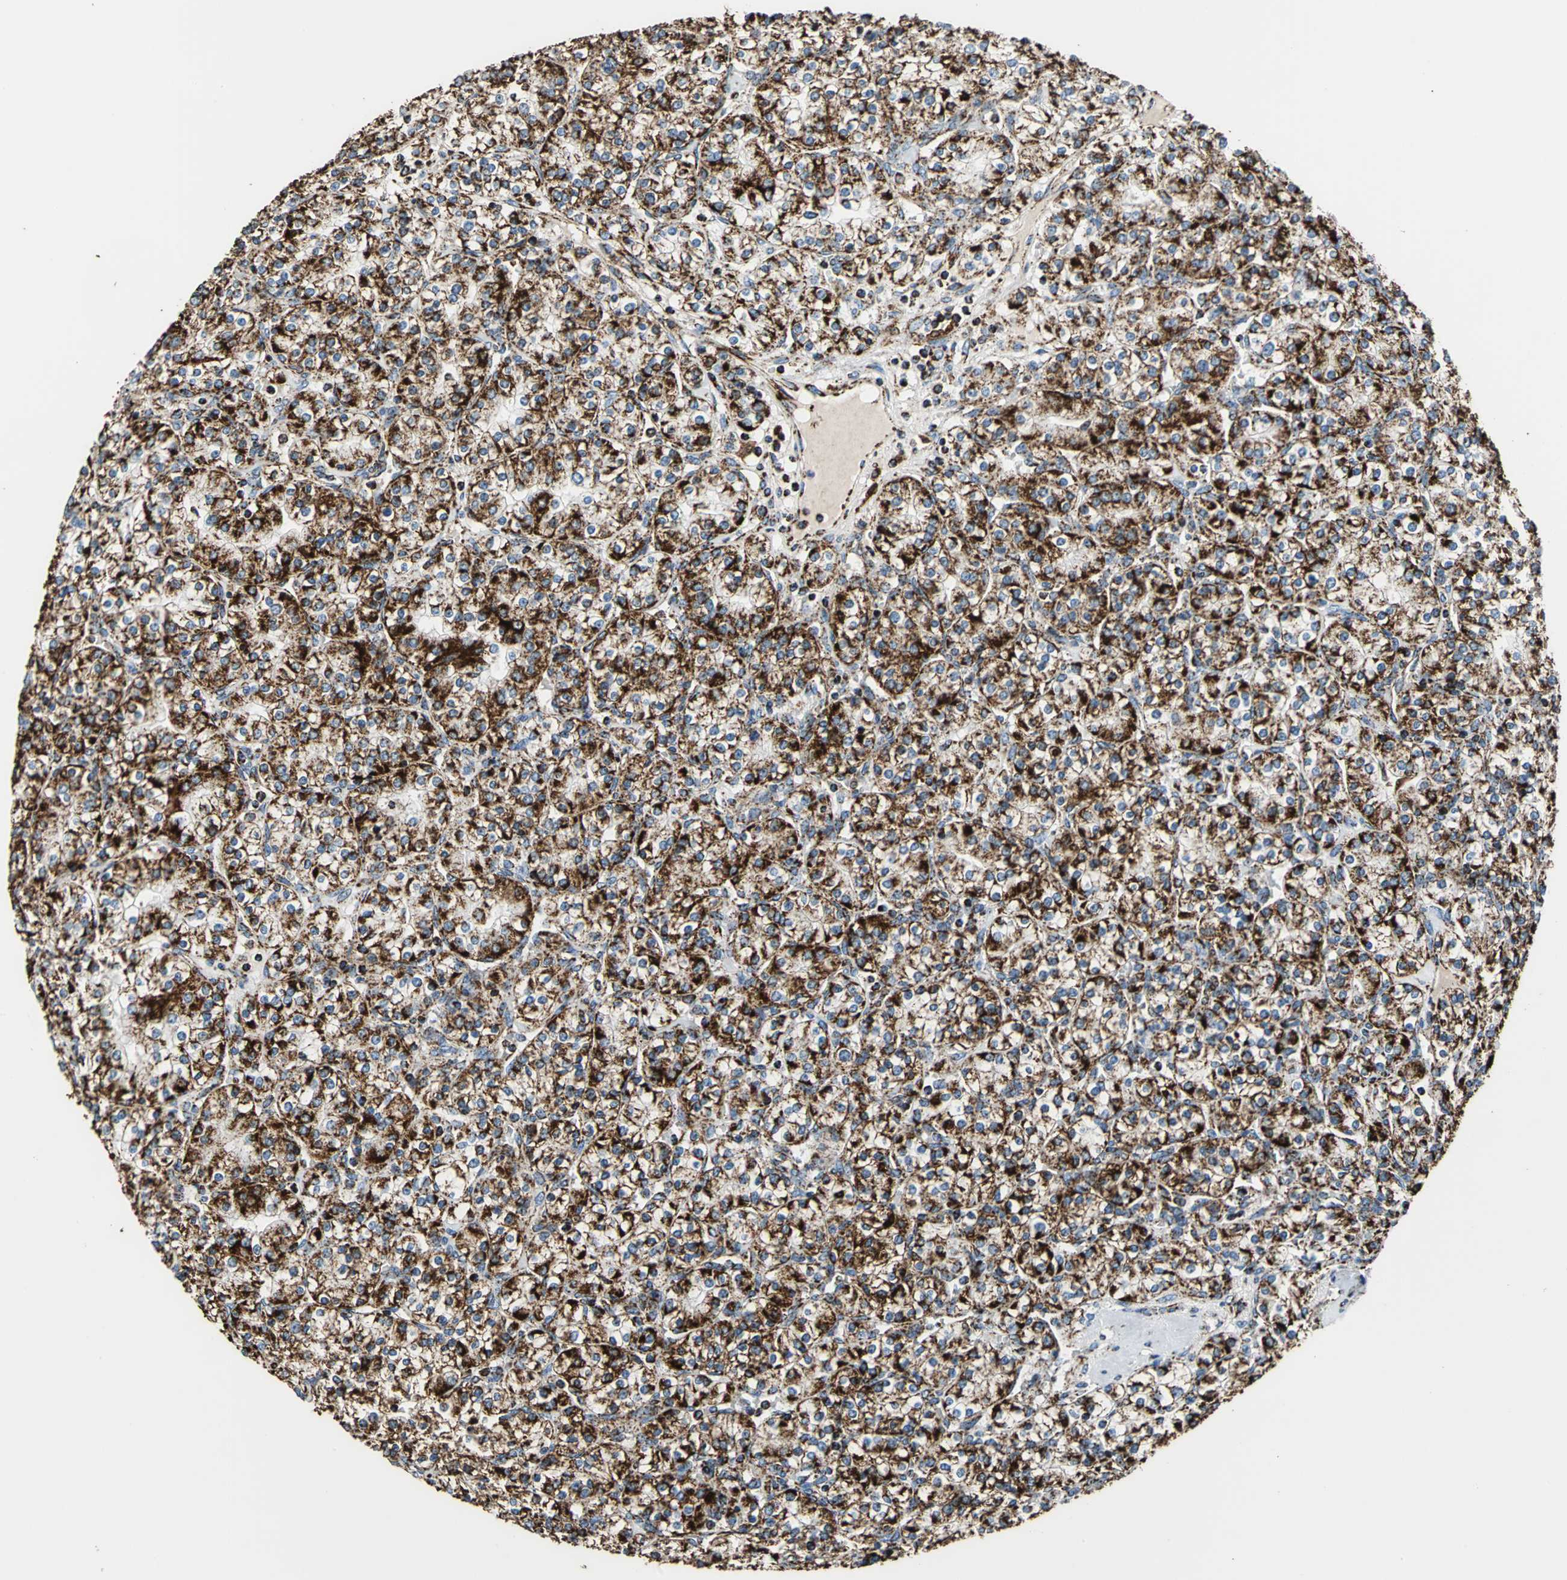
{"staining": {"intensity": "strong", "quantity": ">75%", "location": "cytoplasmic/membranous"}, "tissue": "renal cancer", "cell_type": "Tumor cells", "image_type": "cancer", "snomed": [{"axis": "morphology", "description": "Adenocarcinoma, NOS"}, {"axis": "topography", "description": "Kidney"}], "caption": "This histopathology image demonstrates renal cancer stained with immunohistochemistry (IHC) to label a protein in brown. The cytoplasmic/membranous of tumor cells show strong positivity for the protein. Nuclei are counter-stained blue.", "gene": "ECH1", "patient": {"sex": "male", "age": 77}}